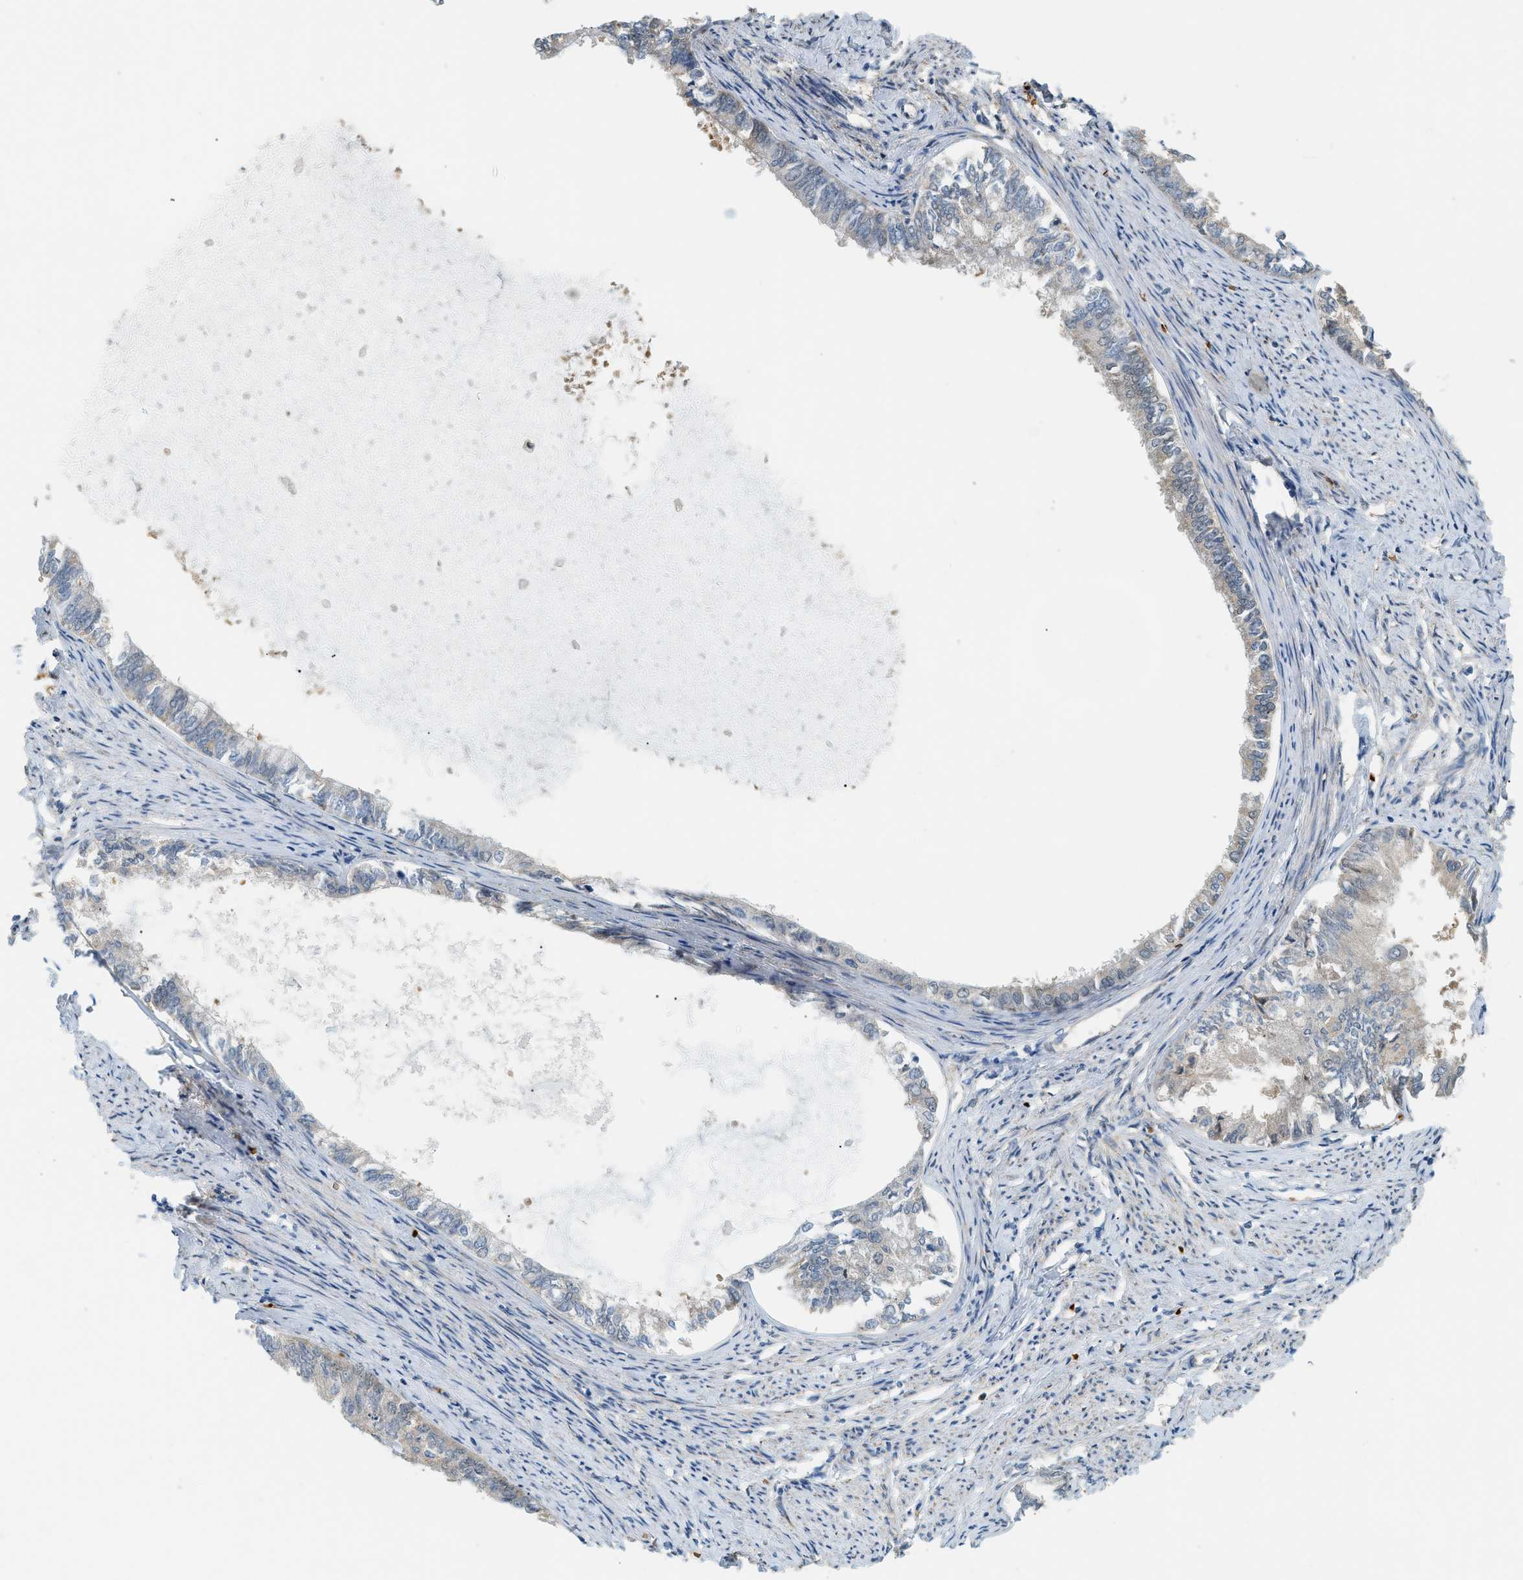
{"staining": {"intensity": "negative", "quantity": "none", "location": "none"}, "tissue": "endometrial cancer", "cell_type": "Tumor cells", "image_type": "cancer", "snomed": [{"axis": "morphology", "description": "Adenocarcinoma, NOS"}, {"axis": "topography", "description": "Endometrium"}], "caption": "Adenocarcinoma (endometrial) was stained to show a protein in brown. There is no significant expression in tumor cells. (DAB (3,3'-diaminobenzidine) IHC, high magnification).", "gene": "CYTH2", "patient": {"sex": "female", "age": 86}}